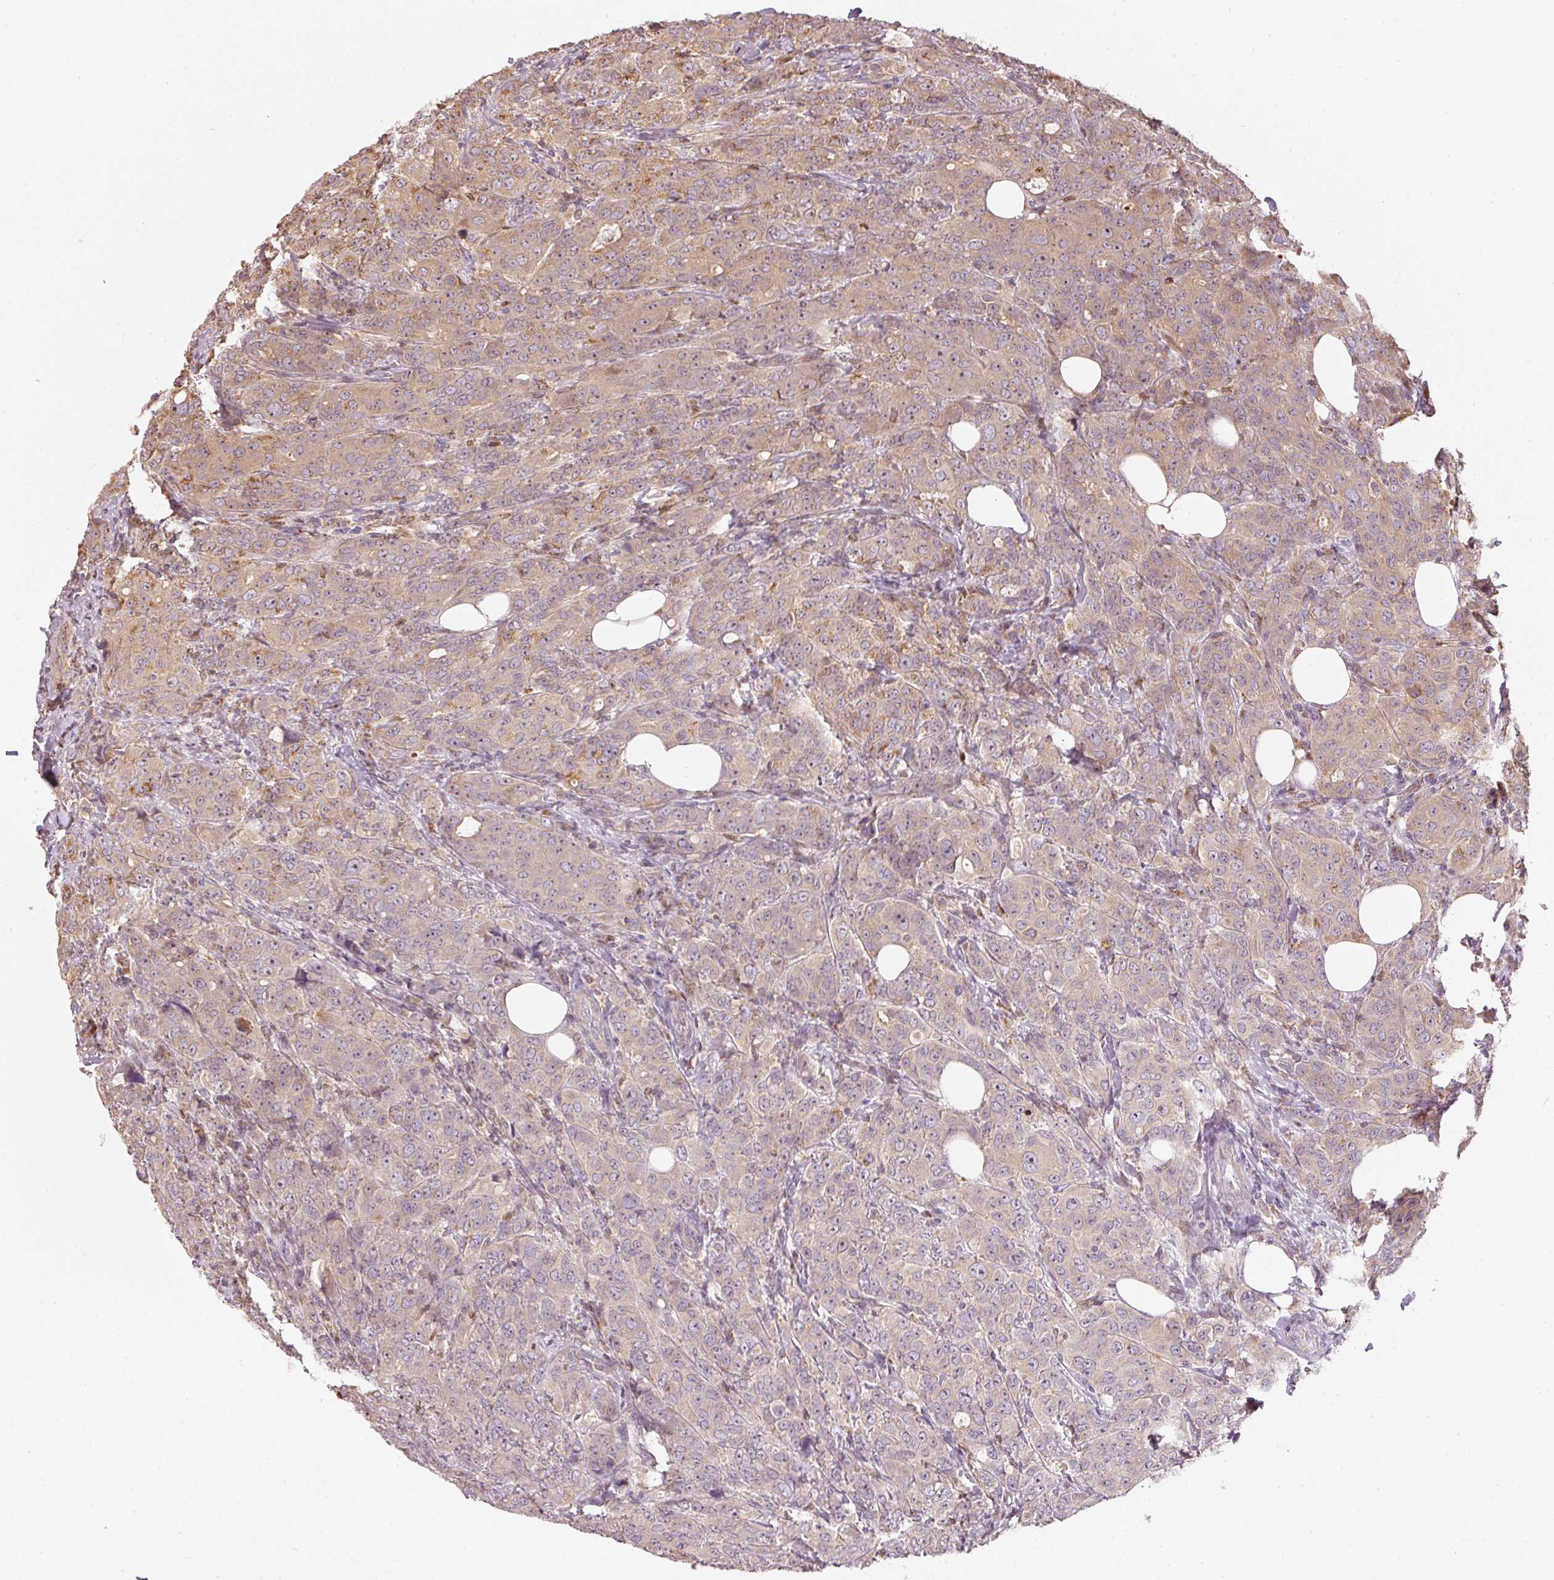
{"staining": {"intensity": "weak", "quantity": ">75%", "location": "cytoplasmic/membranous"}, "tissue": "breast cancer", "cell_type": "Tumor cells", "image_type": "cancer", "snomed": [{"axis": "morphology", "description": "Duct carcinoma"}, {"axis": "topography", "description": "Breast"}], "caption": "Immunohistochemical staining of human breast cancer (intraductal carcinoma) demonstrates low levels of weak cytoplasmic/membranous protein staining in approximately >75% of tumor cells.", "gene": "MTHFD1L", "patient": {"sex": "female", "age": 43}}